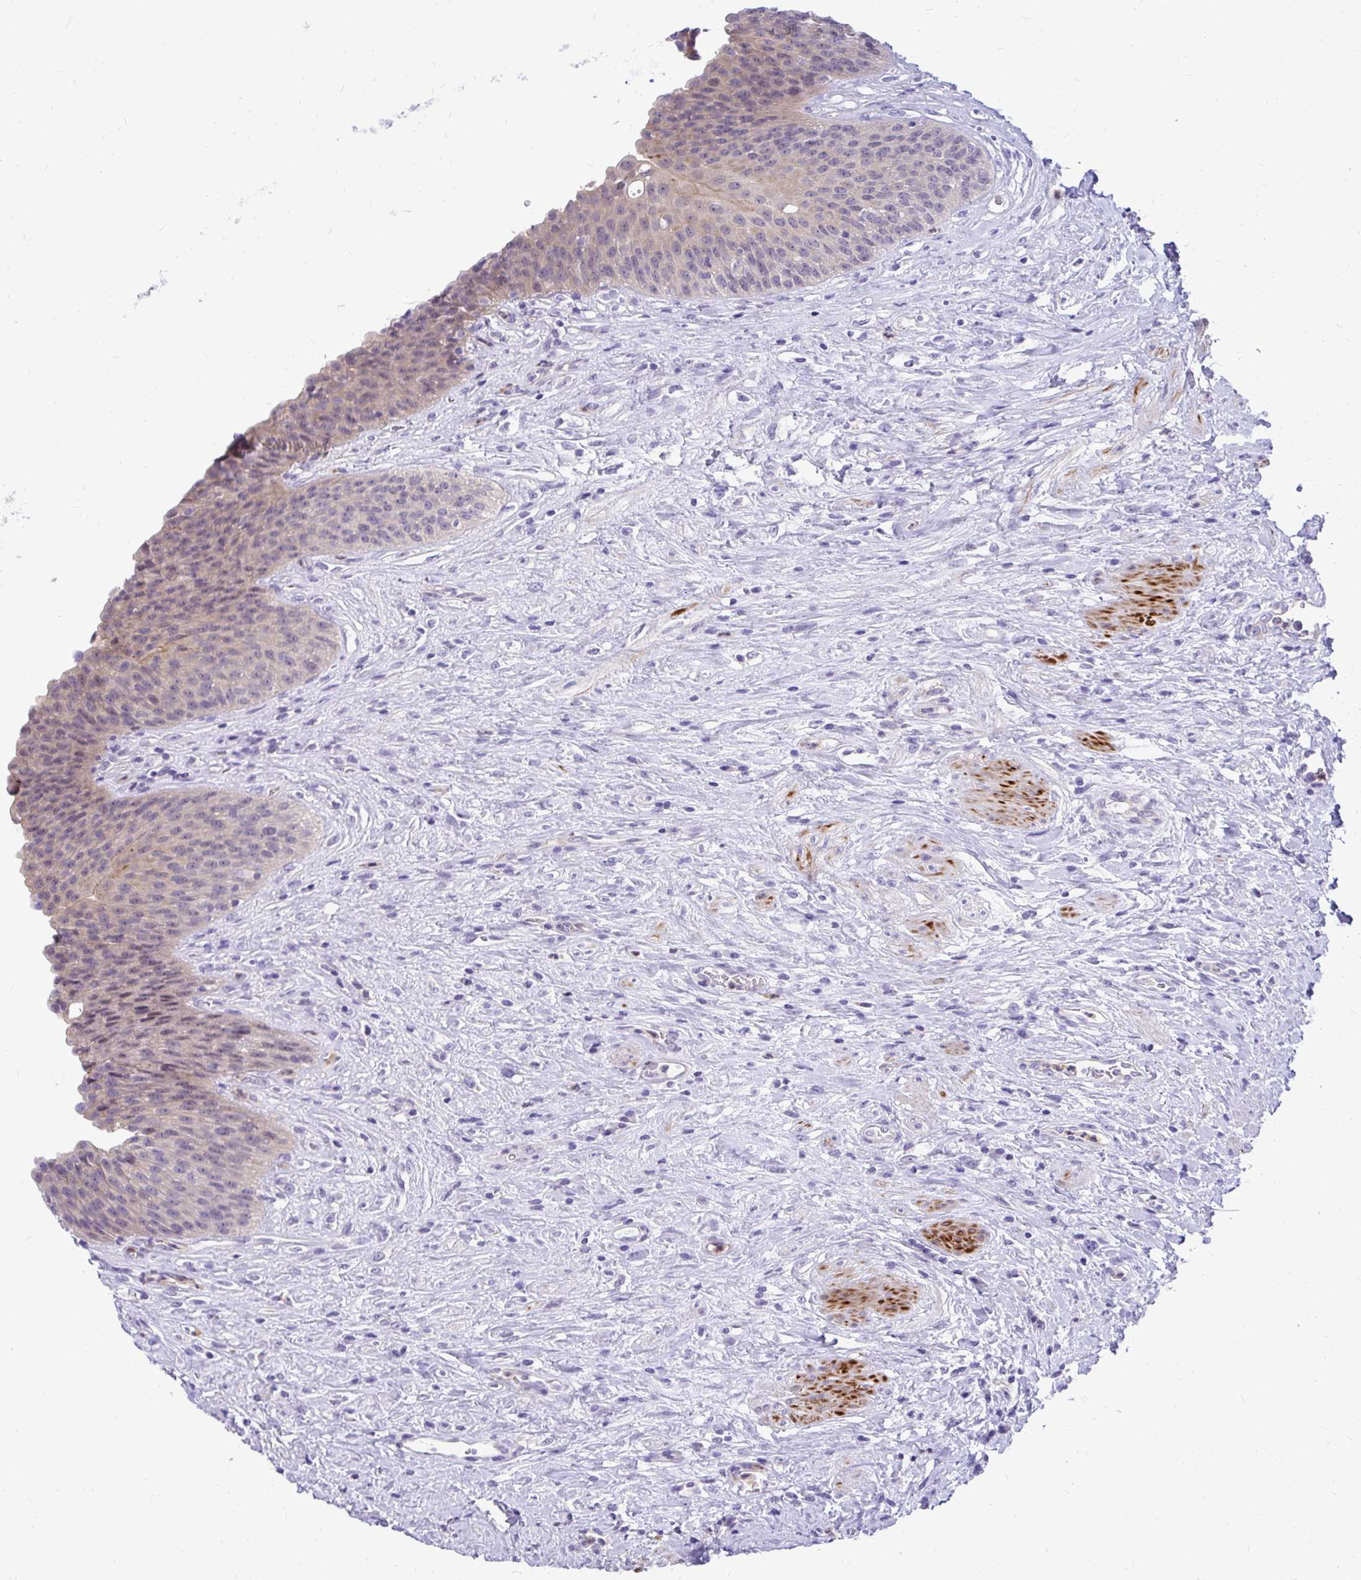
{"staining": {"intensity": "negative", "quantity": "none", "location": "none"}, "tissue": "urinary bladder", "cell_type": "Urothelial cells", "image_type": "normal", "snomed": [{"axis": "morphology", "description": "Normal tissue, NOS"}, {"axis": "topography", "description": "Urinary bladder"}], "caption": "Urothelial cells show no significant protein expression in unremarkable urinary bladder. (DAB immunohistochemistry with hematoxylin counter stain).", "gene": "ZSWIM9", "patient": {"sex": "female", "age": 56}}